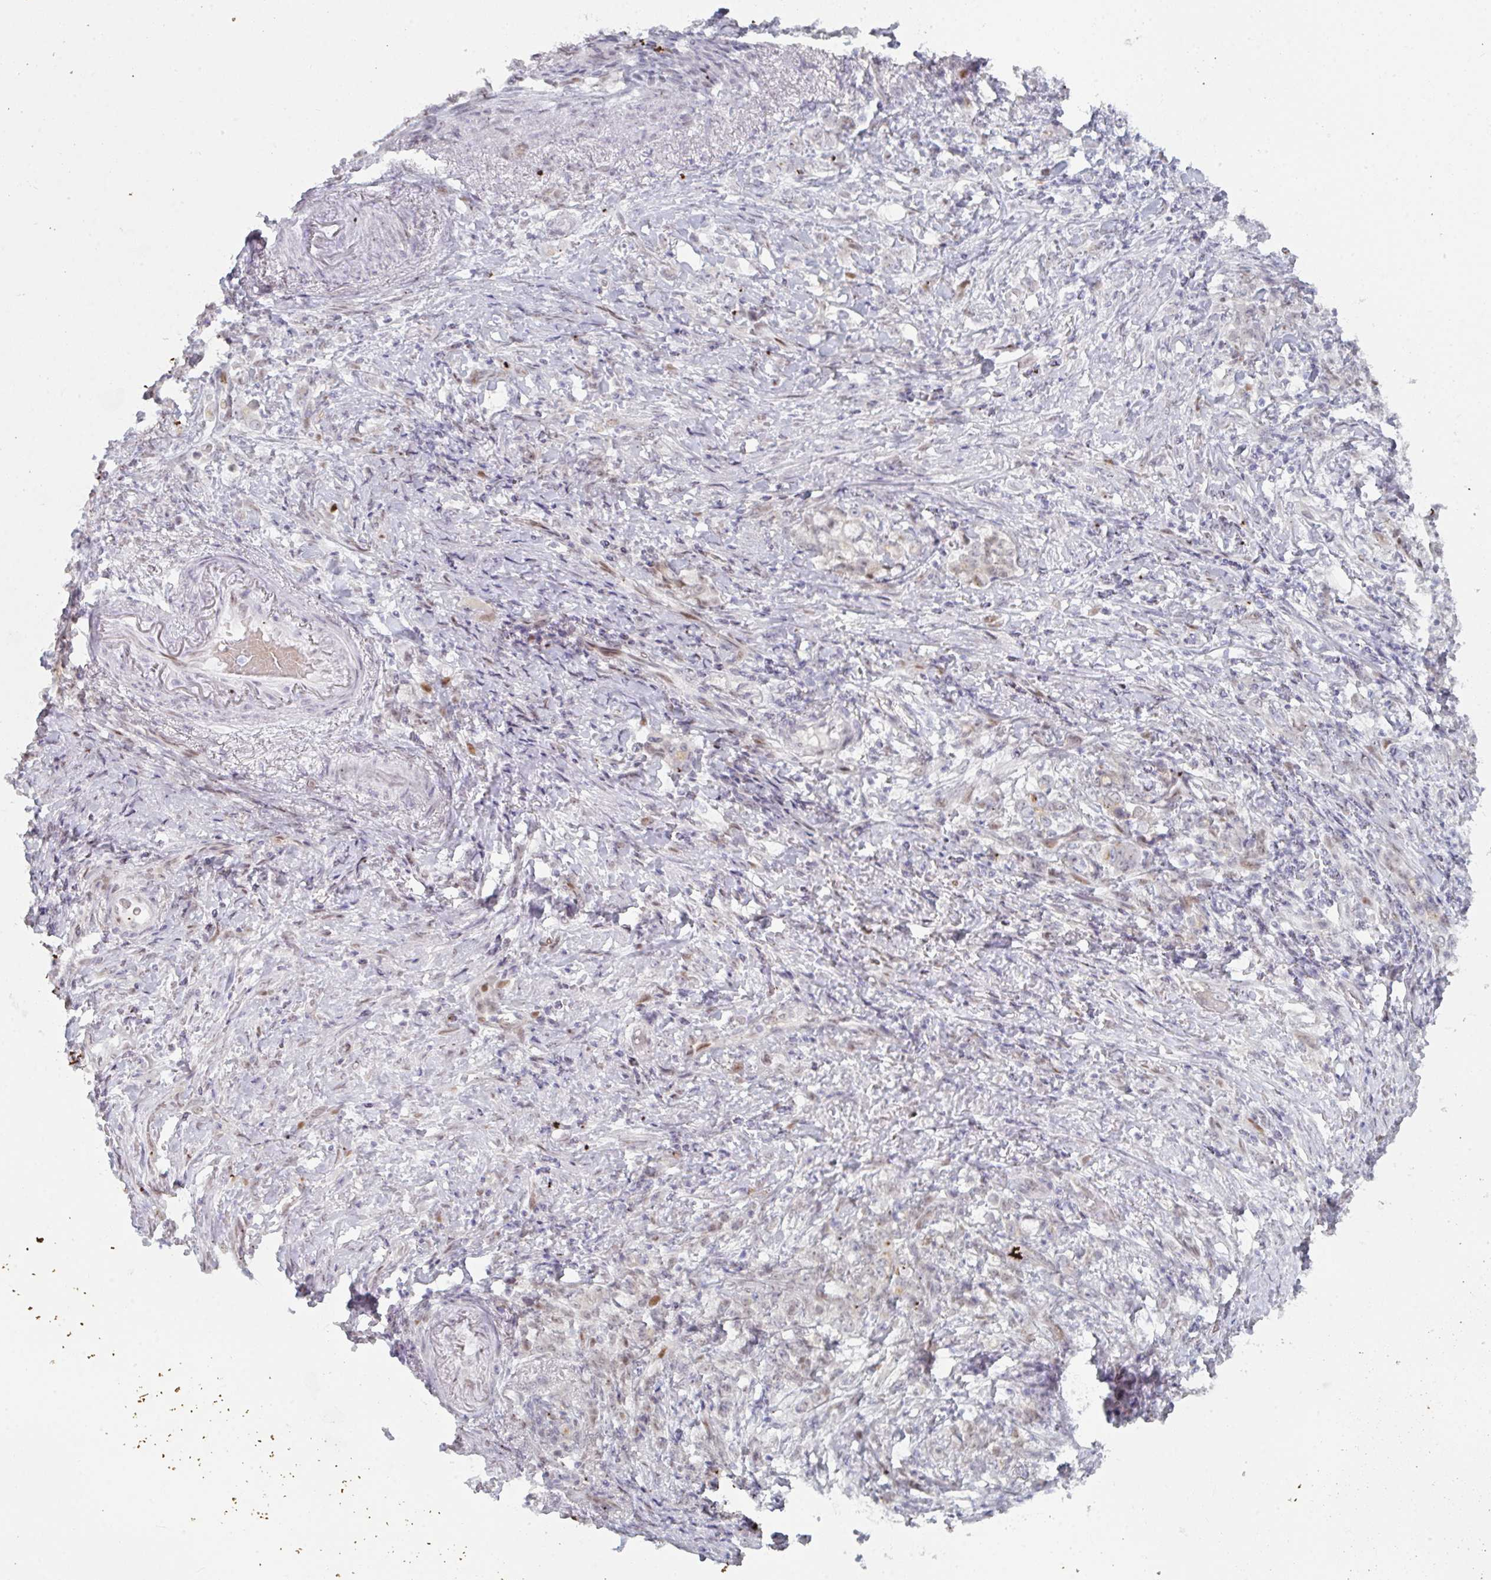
{"staining": {"intensity": "negative", "quantity": "none", "location": "none"}, "tissue": "stomach cancer", "cell_type": "Tumor cells", "image_type": "cancer", "snomed": [{"axis": "morphology", "description": "Adenocarcinoma, NOS"}, {"axis": "topography", "description": "Stomach"}], "caption": "DAB immunohistochemical staining of stomach adenocarcinoma shows no significant staining in tumor cells. The staining was performed using DAB (3,3'-diaminobenzidine) to visualize the protein expression in brown, while the nuclei were stained in blue with hematoxylin (Magnification: 20x).", "gene": "POU2AF2", "patient": {"sex": "female", "age": 79}}